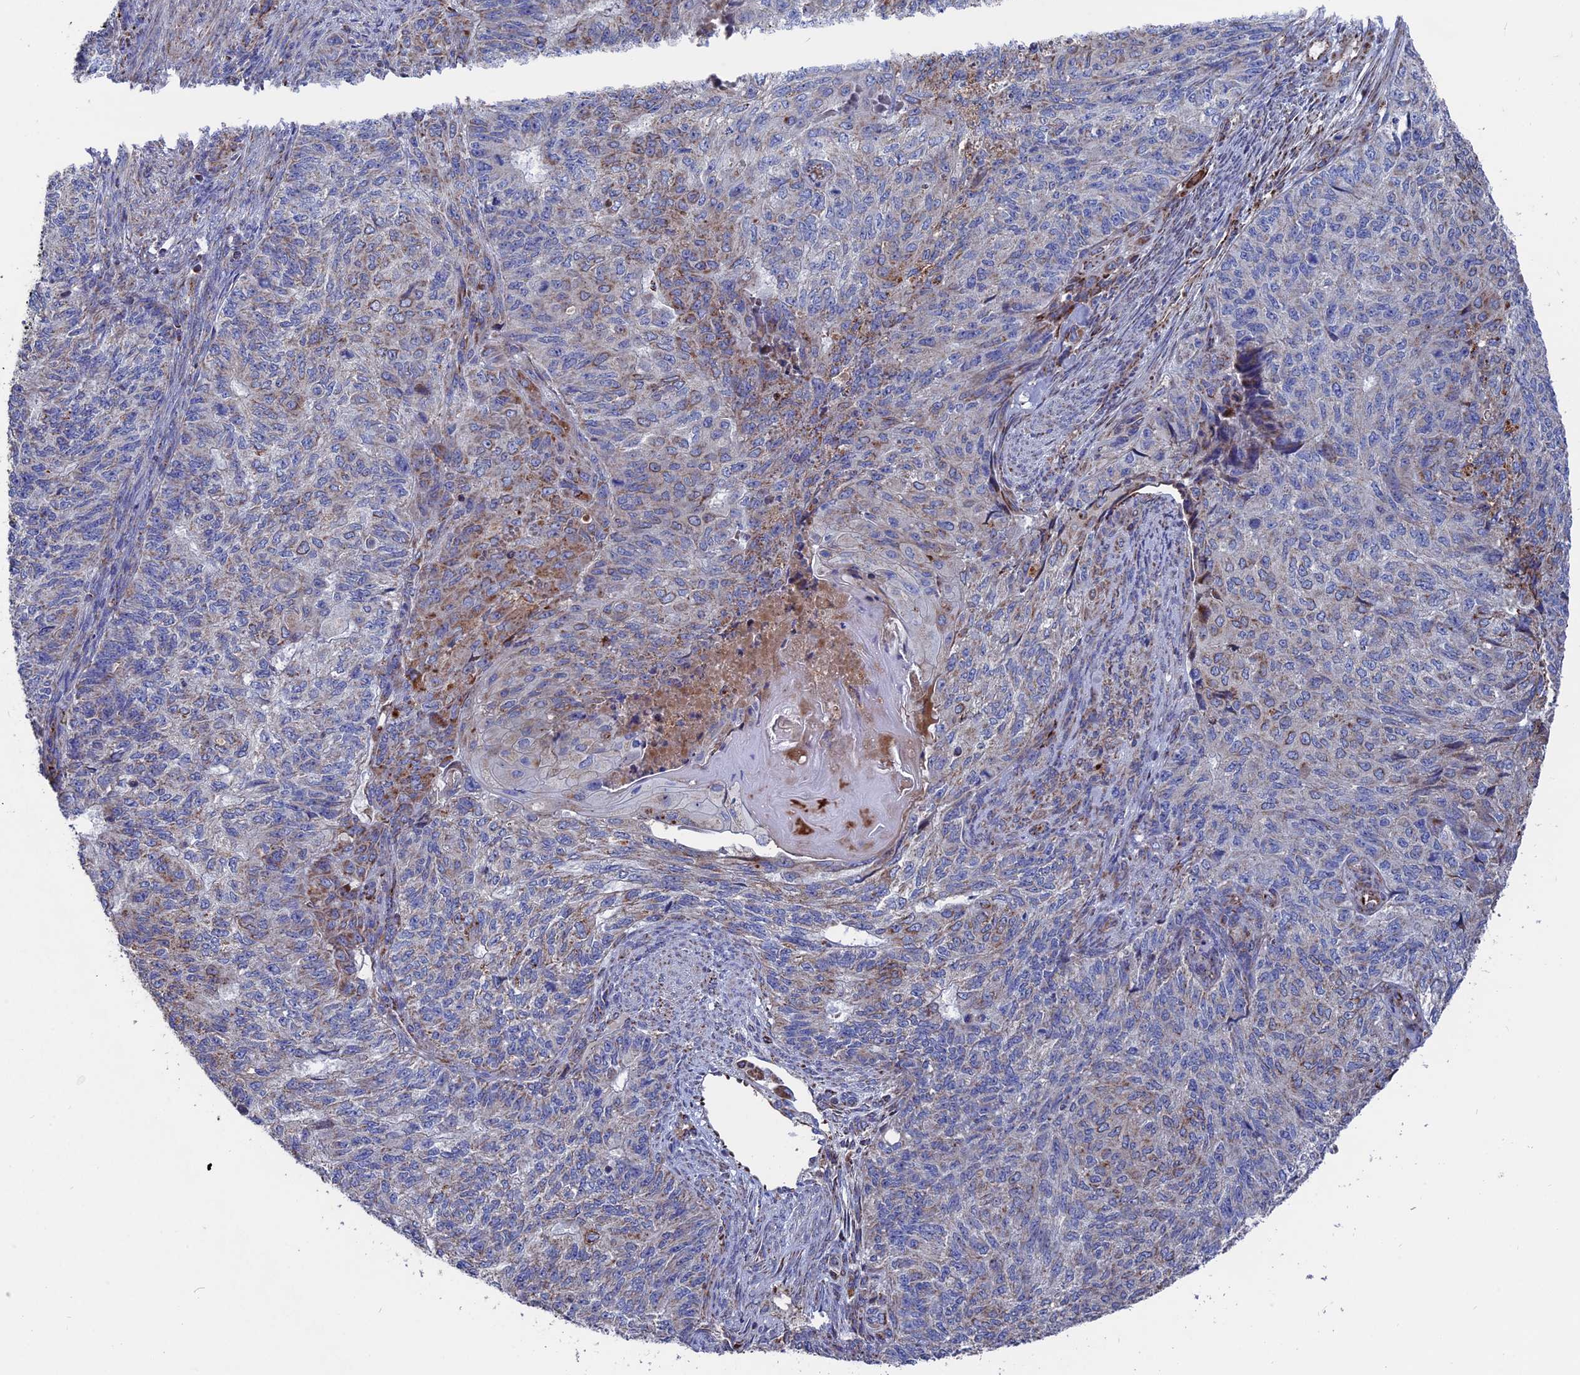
{"staining": {"intensity": "moderate", "quantity": "<25%", "location": "cytoplasmic/membranous"}, "tissue": "endometrial cancer", "cell_type": "Tumor cells", "image_type": "cancer", "snomed": [{"axis": "morphology", "description": "Adenocarcinoma, NOS"}, {"axis": "topography", "description": "Endometrium"}], "caption": "A brown stain highlights moderate cytoplasmic/membranous positivity of a protein in endometrial cancer tumor cells.", "gene": "TGFA", "patient": {"sex": "female", "age": 32}}